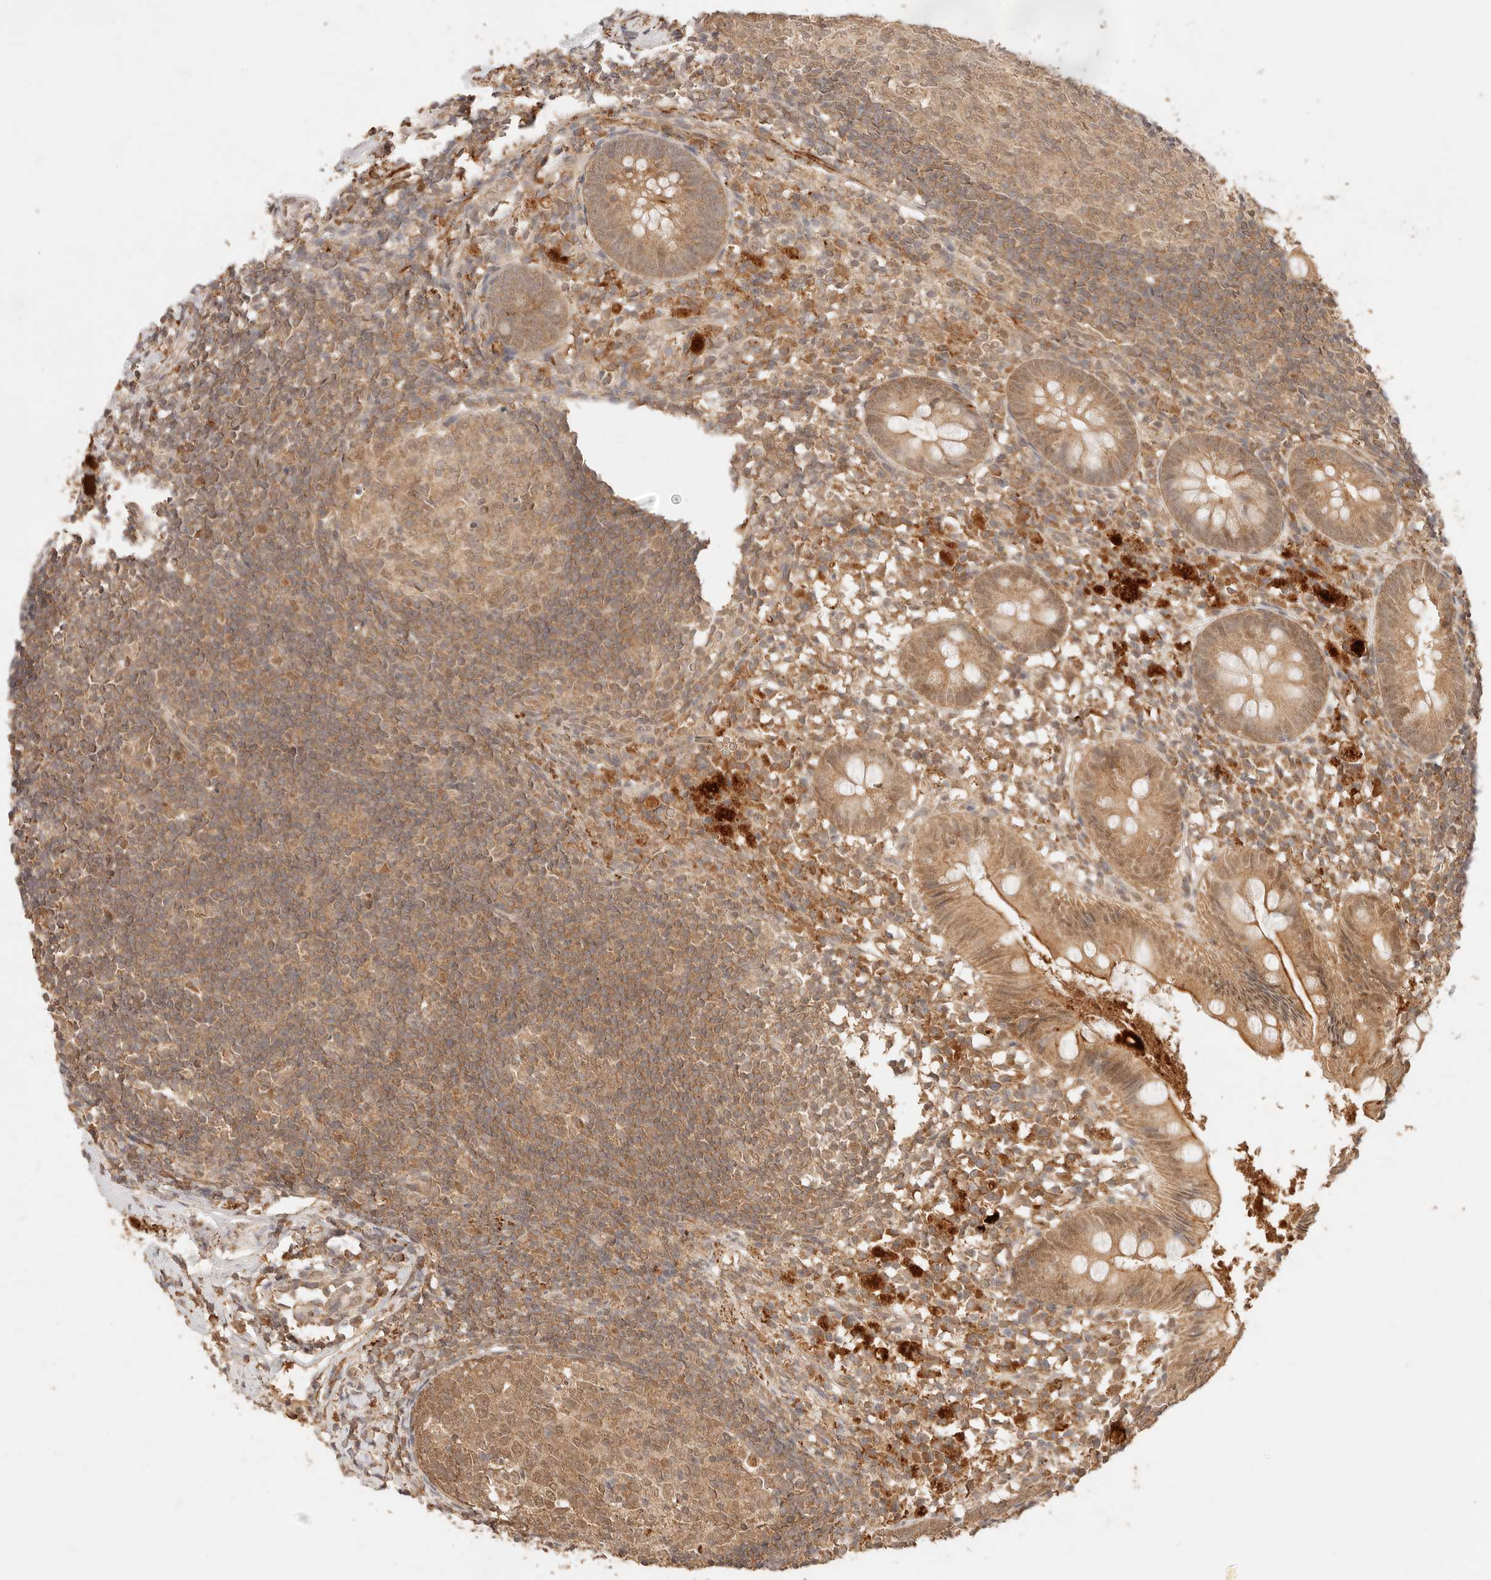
{"staining": {"intensity": "moderate", "quantity": ">75%", "location": "cytoplasmic/membranous,nuclear"}, "tissue": "appendix", "cell_type": "Glandular cells", "image_type": "normal", "snomed": [{"axis": "morphology", "description": "Normal tissue, NOS"}, {"axis": "topography", "description": "Appendix"}], "caption": "Unremarkable appendix was stained to show a protein in brown. There is medium levels of moderate cytoplasmic/membranous,nuclear staining in approximately >75% of glandular cells. The protein is stained brown, and the nuclei are stained in blue (DAB (3,3'-diaminobenzidine) IHC with brightfield microscopy, high magnification).", "gene": "TRIM11", "patient": {"sex": "female", "age": 20}}